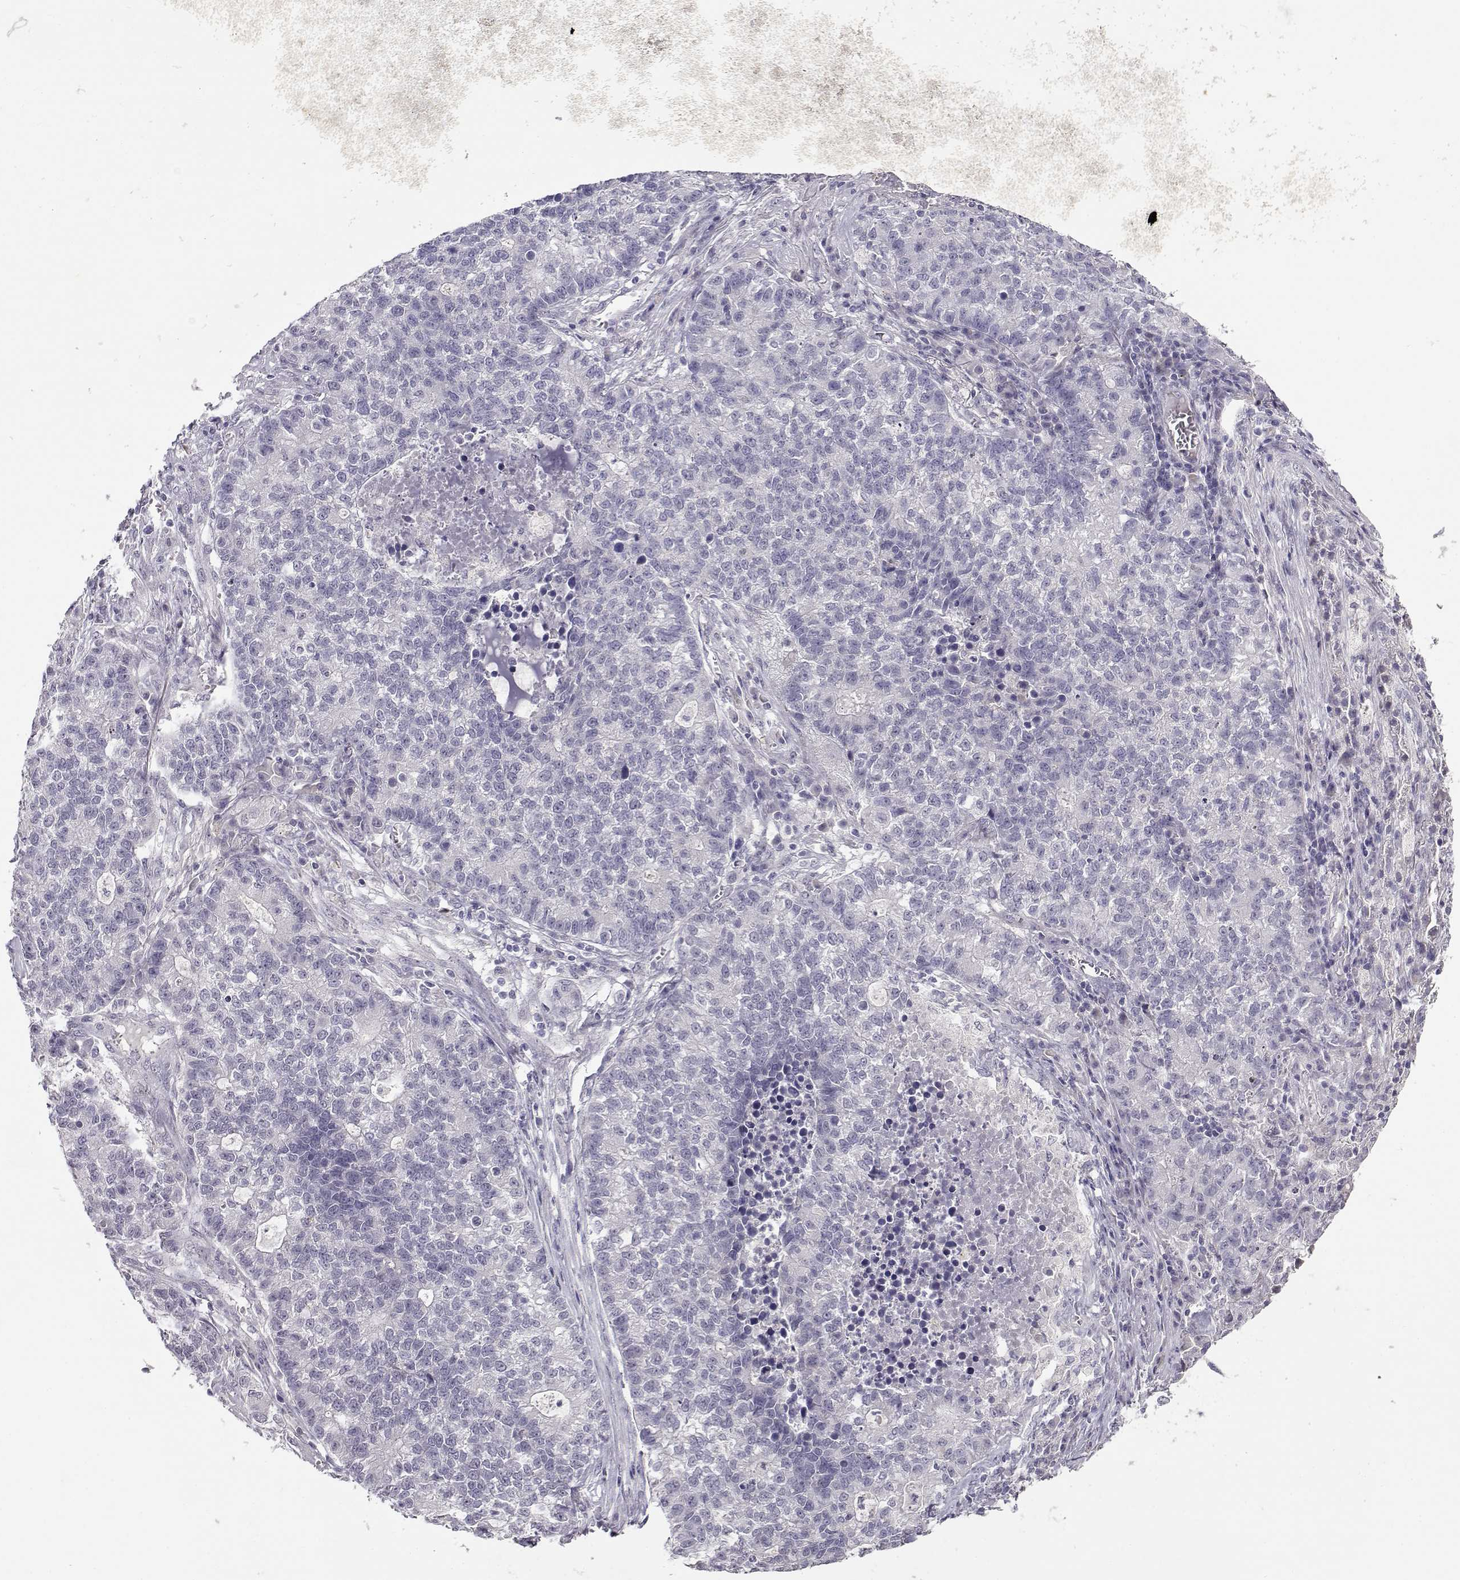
{"staining": {"intensity": "negative", "quantity": "none", "location": "none"}, "tissue": "lung cancer", "cell_type": "Tumor cells", "image_type": "cancer", "snomed": [{"axis": "morphology", "description": "Adenocarcinoma, NOS"}, {"axis": "topography", "description": "Lung"}], "caption": "An image of lung adenocarcinoma stained for a protein exhibits no brown staining in tumor cells.", "gene": "RHOXF2", "patient": {"sex": "male", "age": 57}}